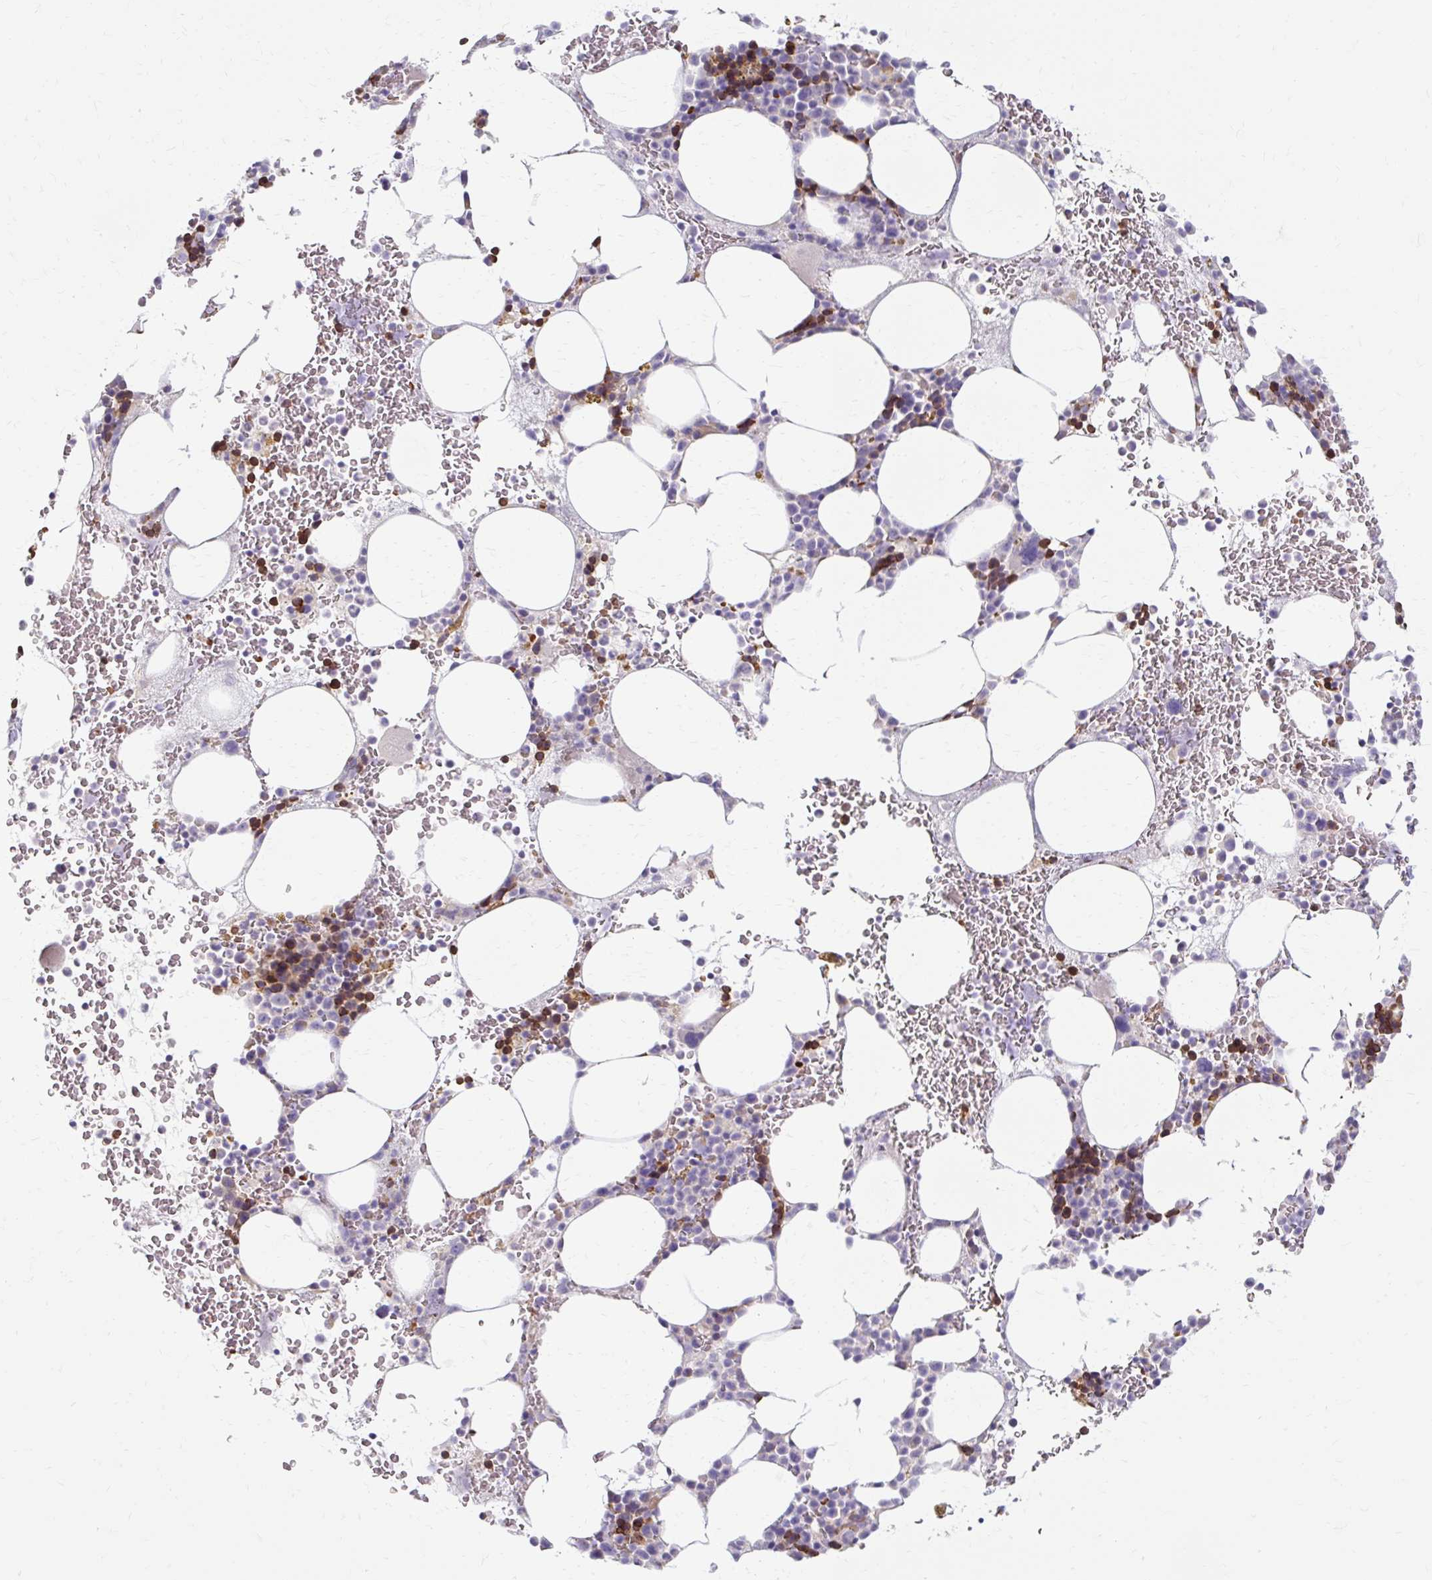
{"staining": {"intensity": "strong", "quantity": "<25%", "location": "cytoplasmic/membranous"}, "tissue": "bone marrow", "cell_type": "Hematopoietic cells", "image_type": "normal", "snomed": [{"axis": "morphology", "description": "Normal tissue, NOS"}, {"axis": "topography", "description": "Bone marrow"}], "caption": "The photomicrograph shows immunohistochemical staining of unremarkable bone marrow. There is strong cytoplasmic/membranous positivity is seen in about <25% of hematopoietic cells.", "gene": "USHBP1", "patient": {"sex": "male", "age": 62}}